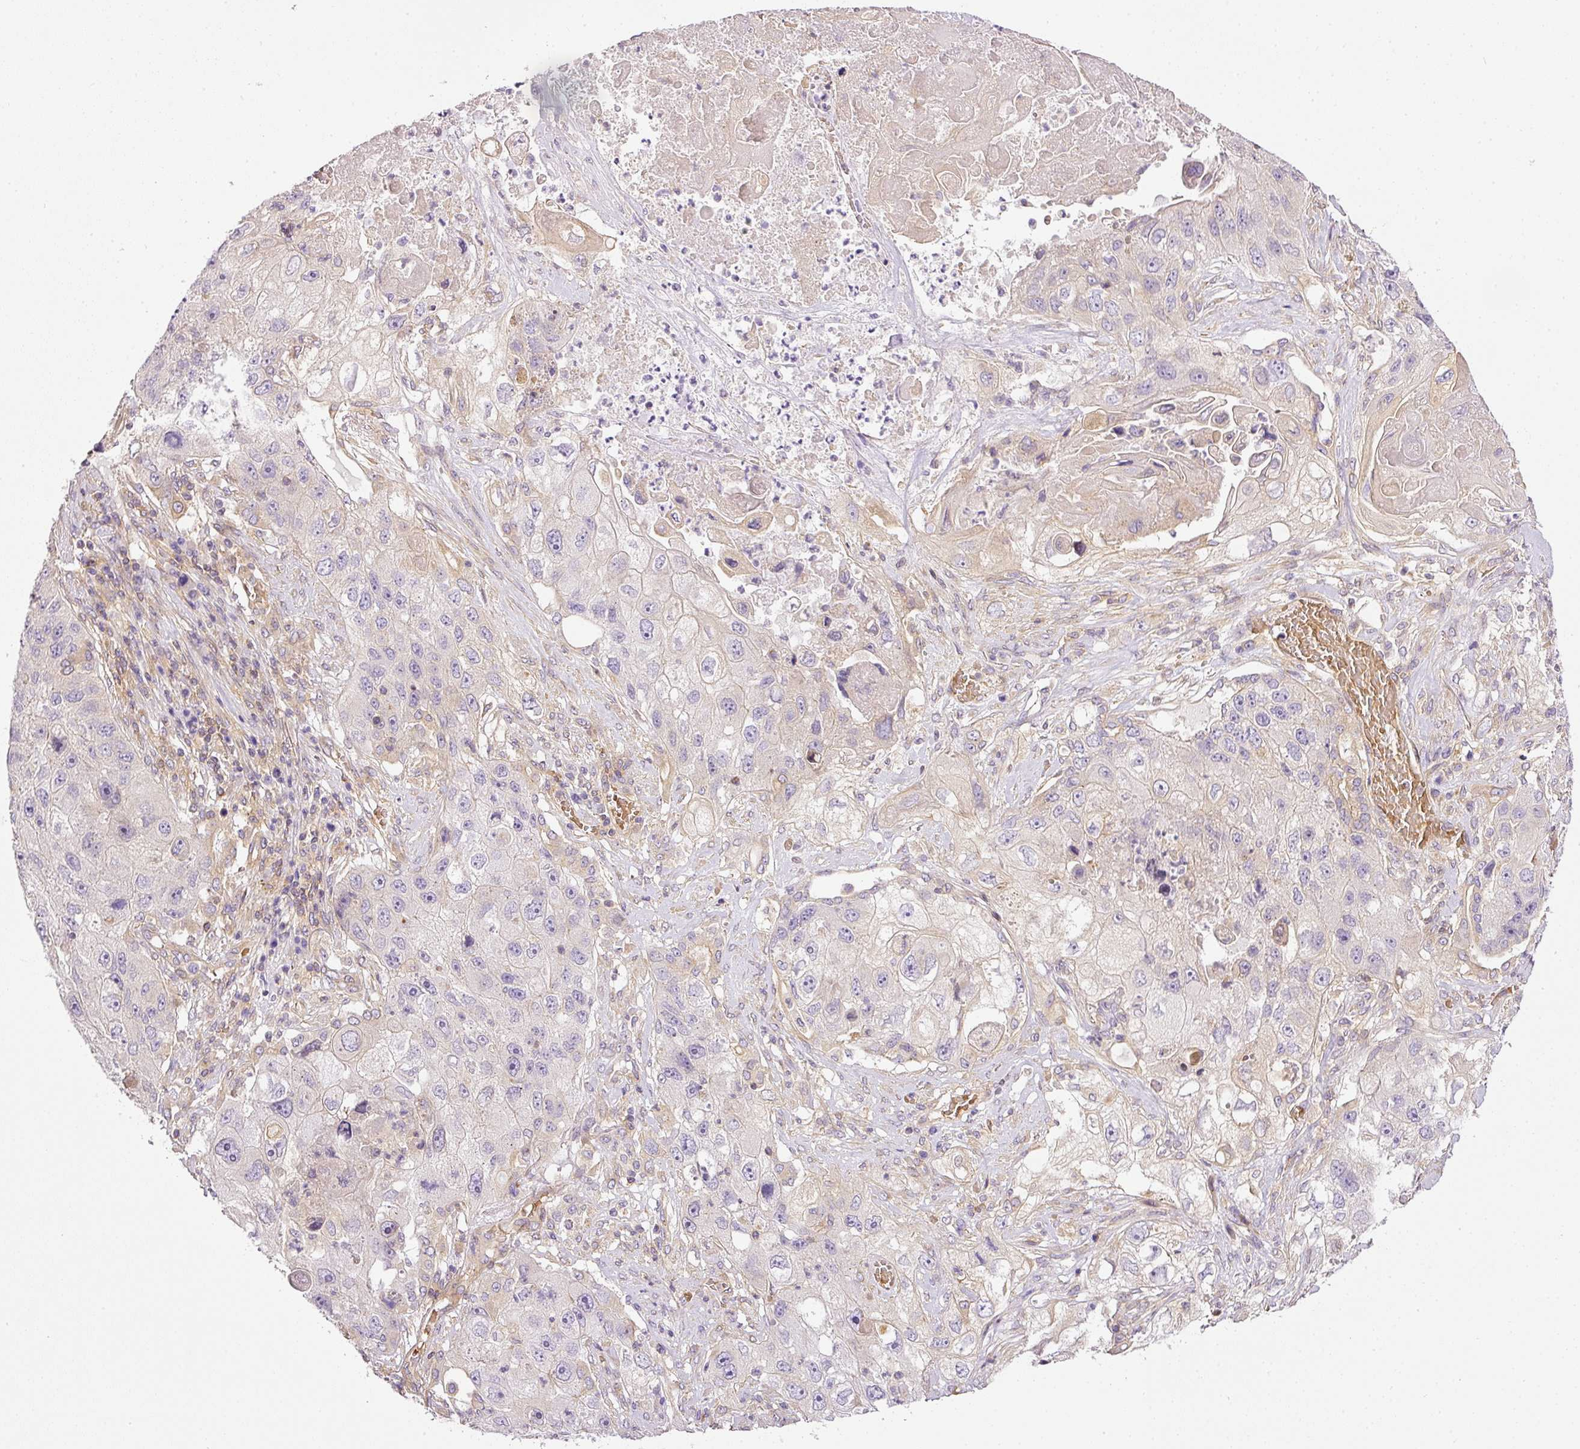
{"staining": {"intensity": "negative", "quantity": "none", "location": "none"}, "tissue": "lung cancer", "cell_type": "Tumor cells", "image_type": "cancer", "snomed": [{"axis": "morphology", "description": "Squamous cell carcinoma, NOS"}, {"axis": "topography", "description": "Lung"}], "caption": "Tumor cells show no significant positivity in lung cancer. (Stains: DAB immunohistochemistry with hematoxylin counter stain, Microscopy: brightfield microscopy at high magnification).", "gene": "TBC1D2B", "patient": {"sex": "male", "age": 61}}